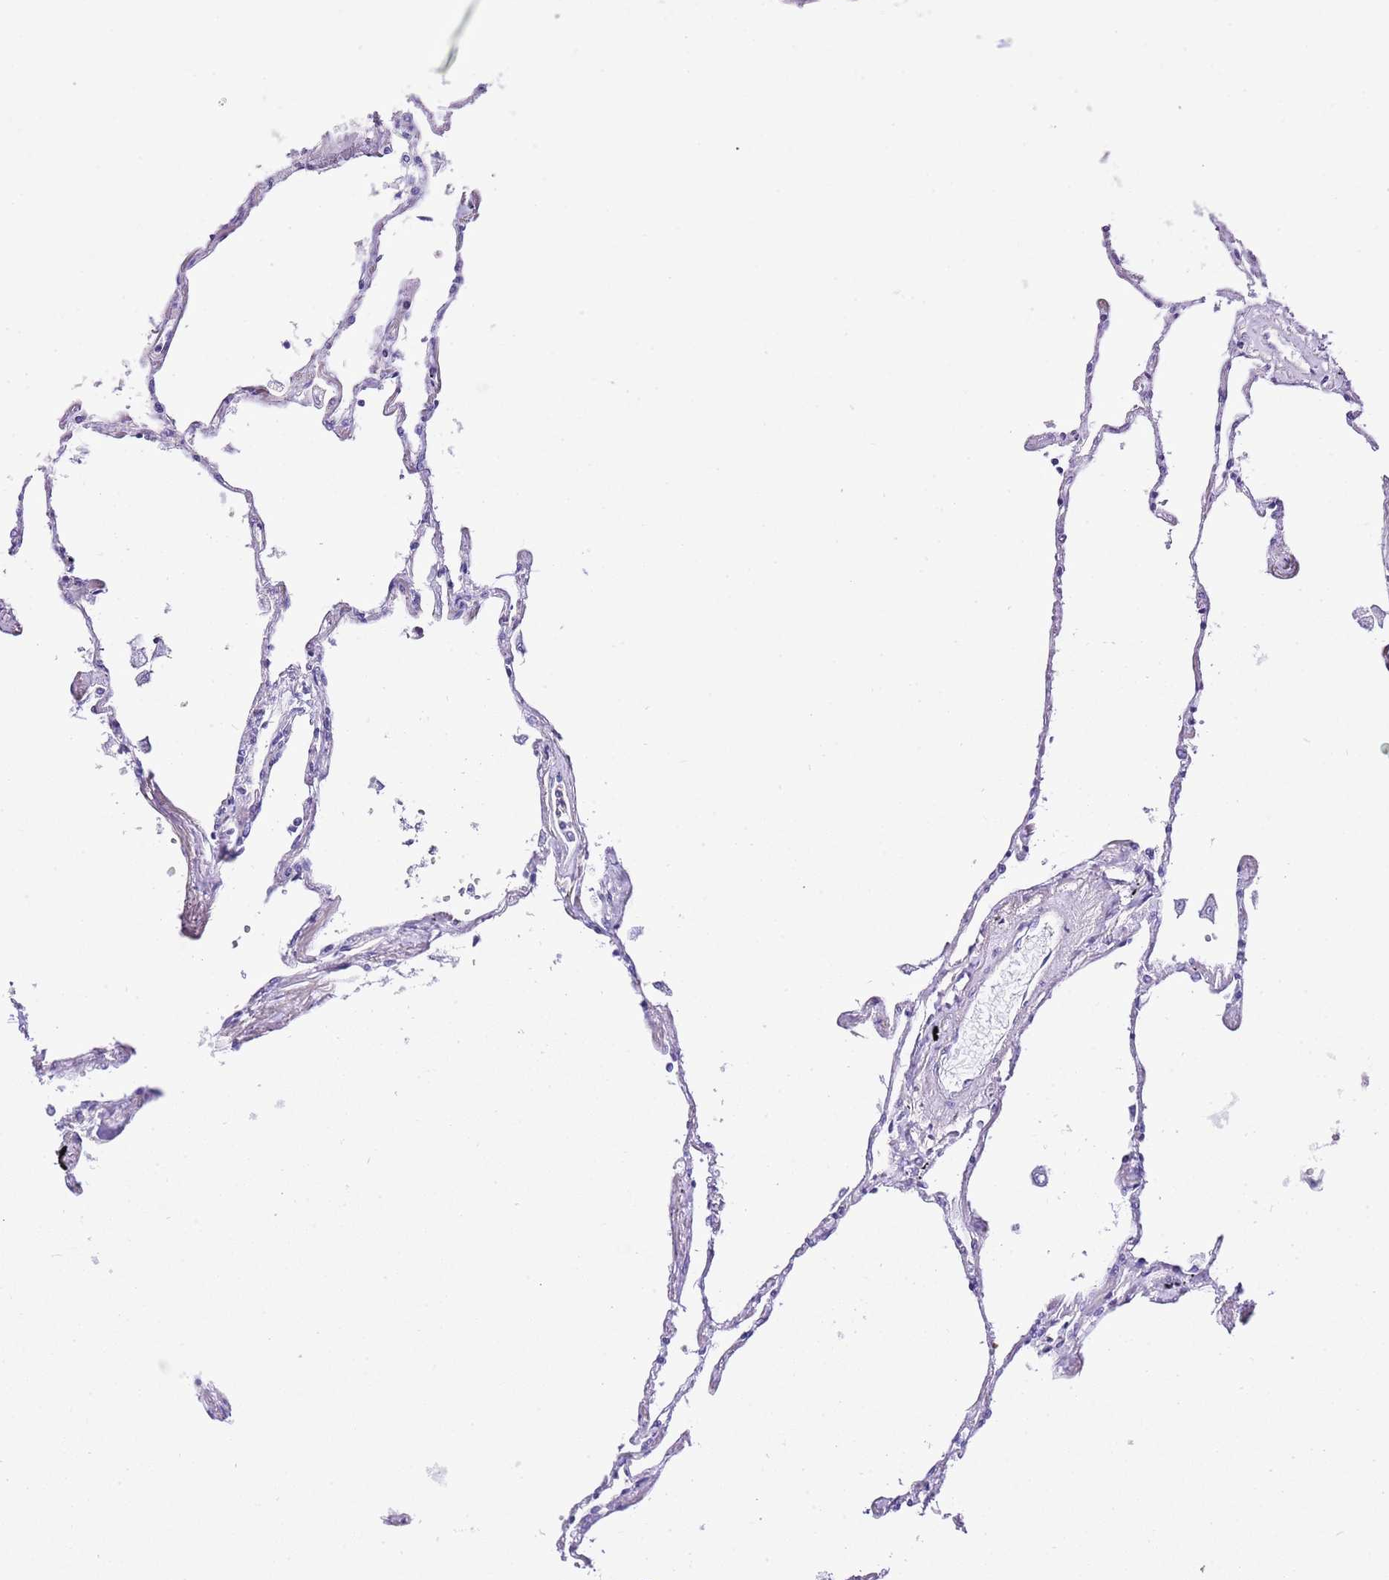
{"staining": {"intensity": "negative", "quantity": "none", "location": "none"}, "tissue": "lung", "cell_type": "Alveolar cells", "image_type": "normal", "snomed": [{"axis": "morphology", "description": "Normal tissue, NOS"}, {"axis": "topography", "description": "Lung"}], "caption": "Immunohistochemistry image of benign lung: human lung stained with DAB (3,3'-diaminobenzidine) shows no significant protein staining in alveolar cells.", "gene": "BHLHA15", "patient": {"sex": "female", "age": 67}}